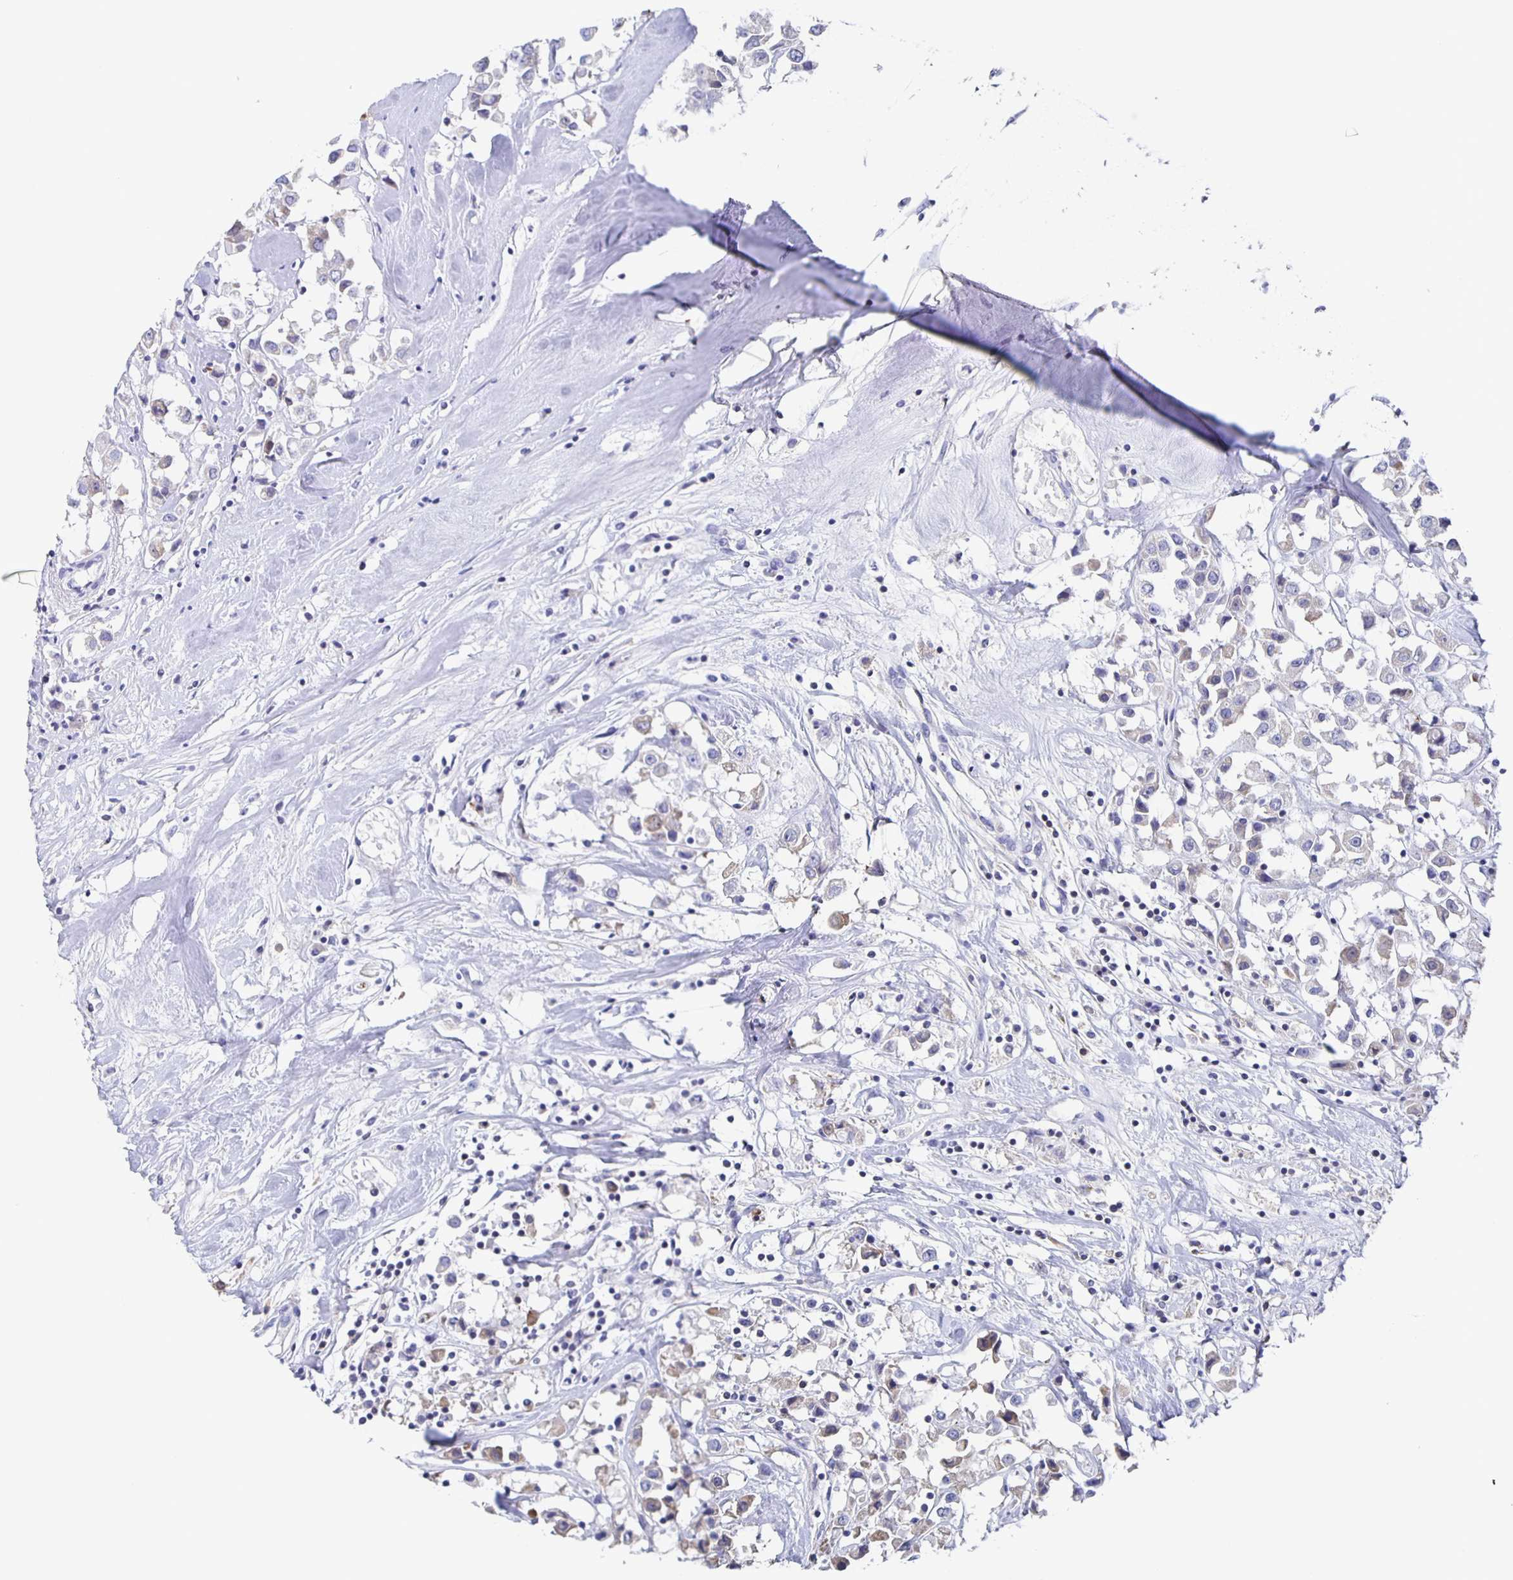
{"staining": {"intensity": "weak", "quantity": "<25%", "location": "cytoplasmic/membranous"}, "tissue": "breast cancer", "cell_type": "Tumor cells", "image_type": "cancer", "snomed": [{"axis": "morphology", "description": "Duct carcinoma"}, {"axis": "topography", "description": "Breast"}], "caption": "Infiltrating ductal carcinoma (breast) stained for a protein using IHC reveals no expression tumor cells.", "gene": "FGA", "patient": {"sex": "female", "age": 61}}